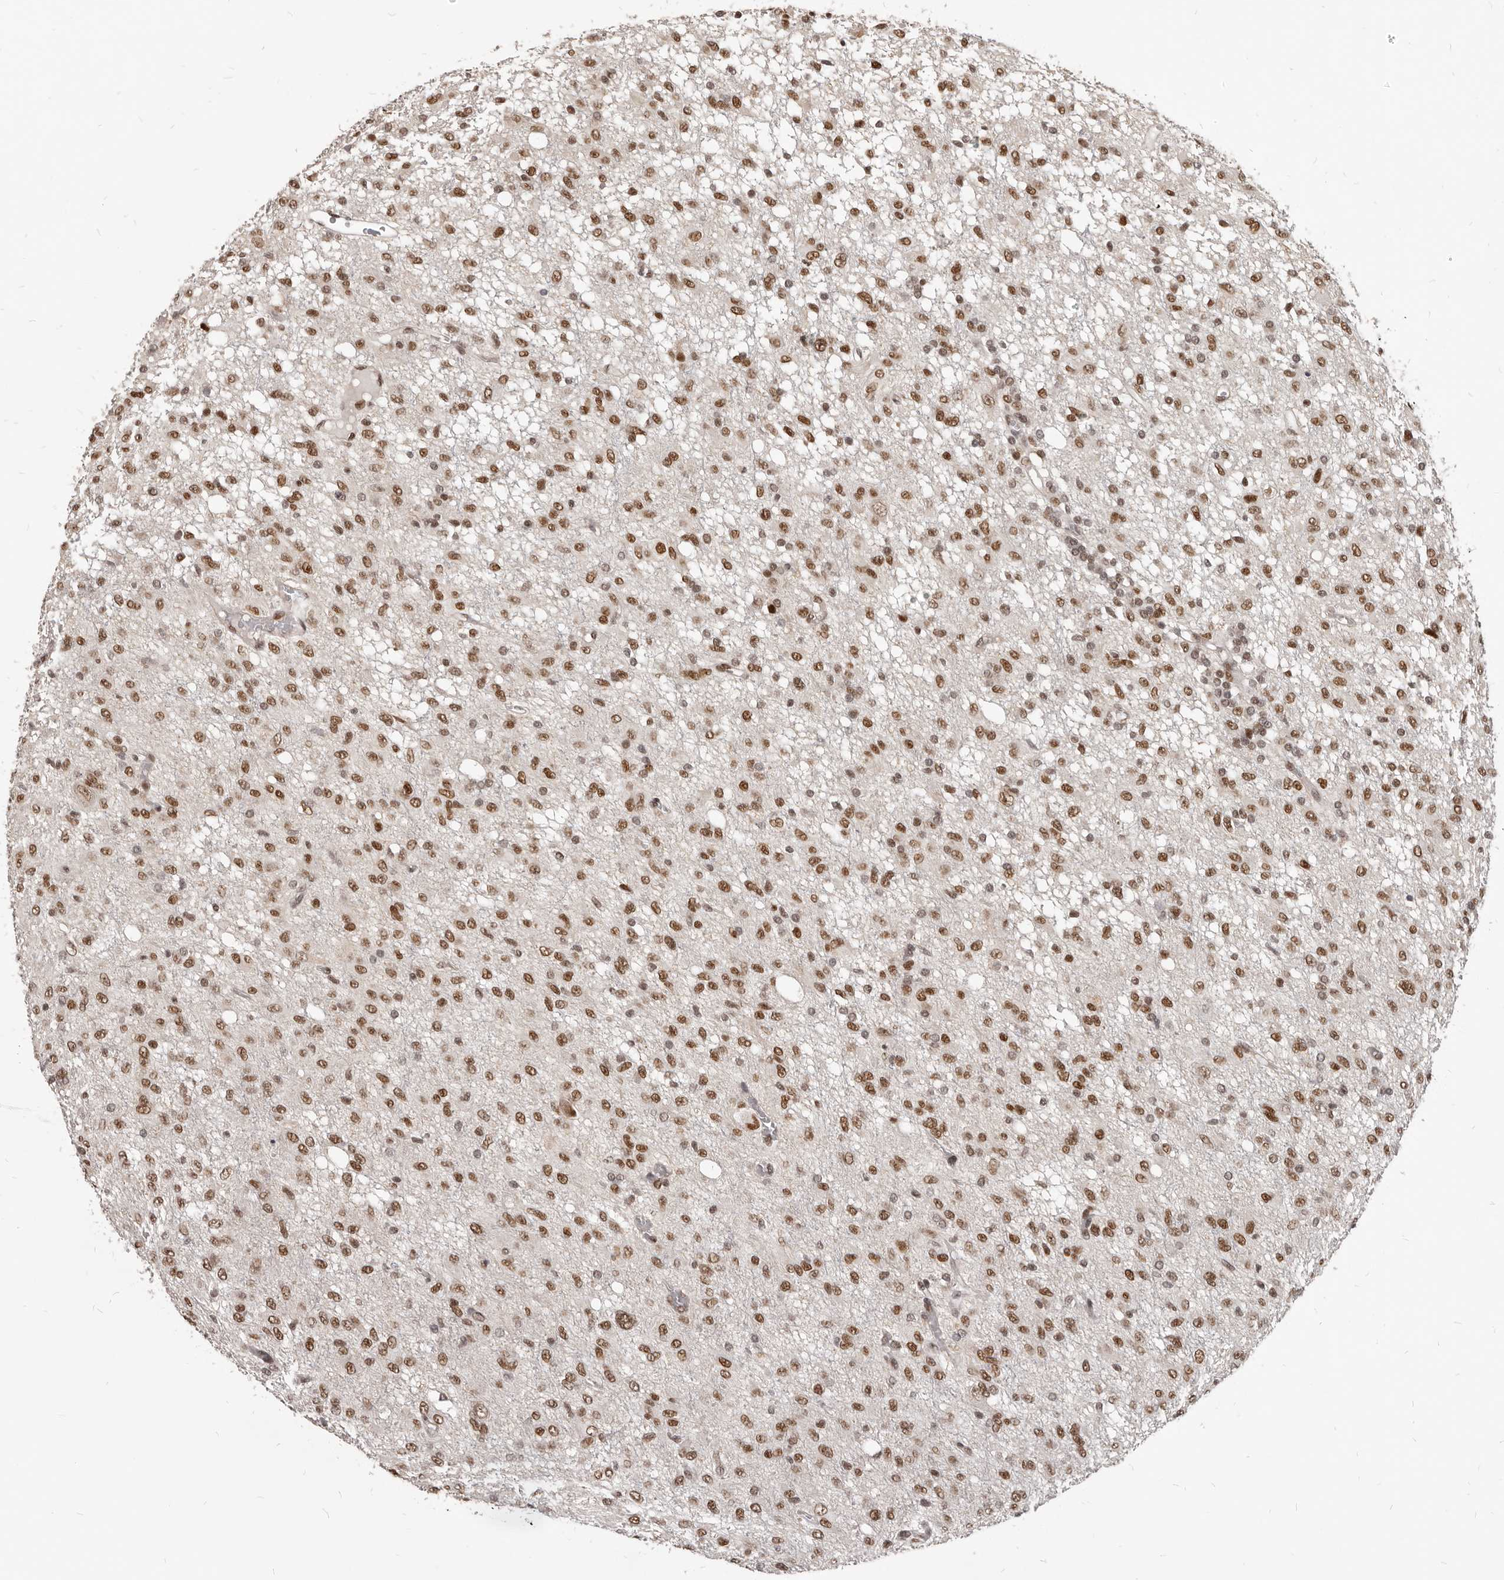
{"staining": {"intensity": "moderate", "quantity": ">75%", "location": "nuclear"}, "tissue": "glioma", "cell_type": "Tumor cells", "image_type": "cancer", "snomed": [{"axis": "morphology", "description": "Glioma, malignant, High grade"}, {"axis": "topography", "description": "Brain"}], "caption": "The immunohistochemical stain shows moderate nuclear staining in tumor cells of malignant glioma (high-grade) tissue.", "gene": "ATF5", "patient": {"sex": "female", "age": 59}}